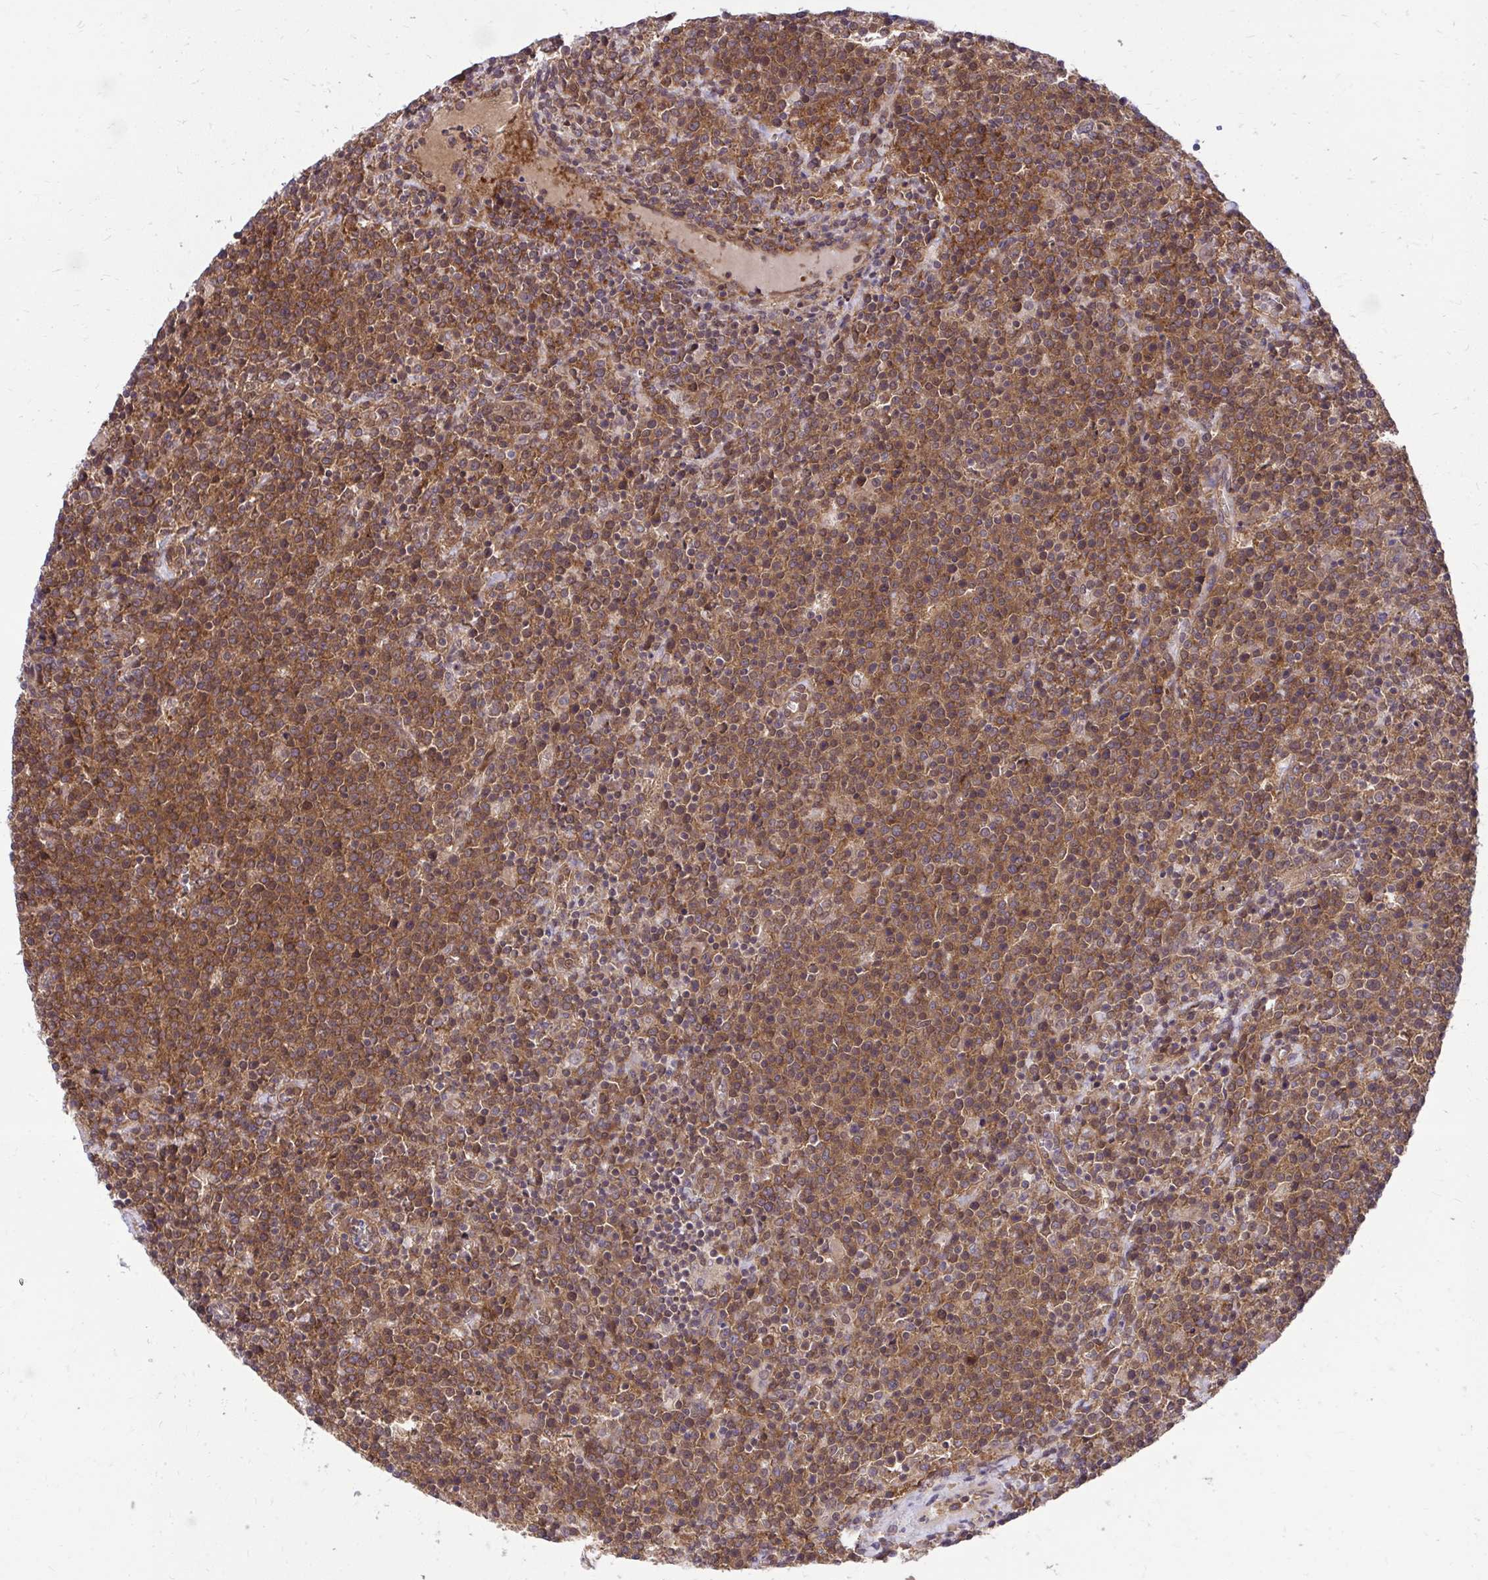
{"staining": {"intensity": "moderate", "quantity": ">75%", "location": "cytoplasmic/membranous,nuclear"}, "tissue": "lymphoma", "cell_type": "Tumor cells", "image_type": "cancer", "snomed": [{"axis": "morphology", "description": "Malignant lymphoma, non-Hodgkin's type, High grade"}, {"axis": "topography", "description": "Lymph node"}], "caption": "This histopathology image exhibits IHC staining of human lymphoma, with medium moderate cytoplasmic/membranous and nuclear expression in about >75% of tumor cells.", "gene": "PPP5C", "patient": {"sex": "male", "age": 61}}